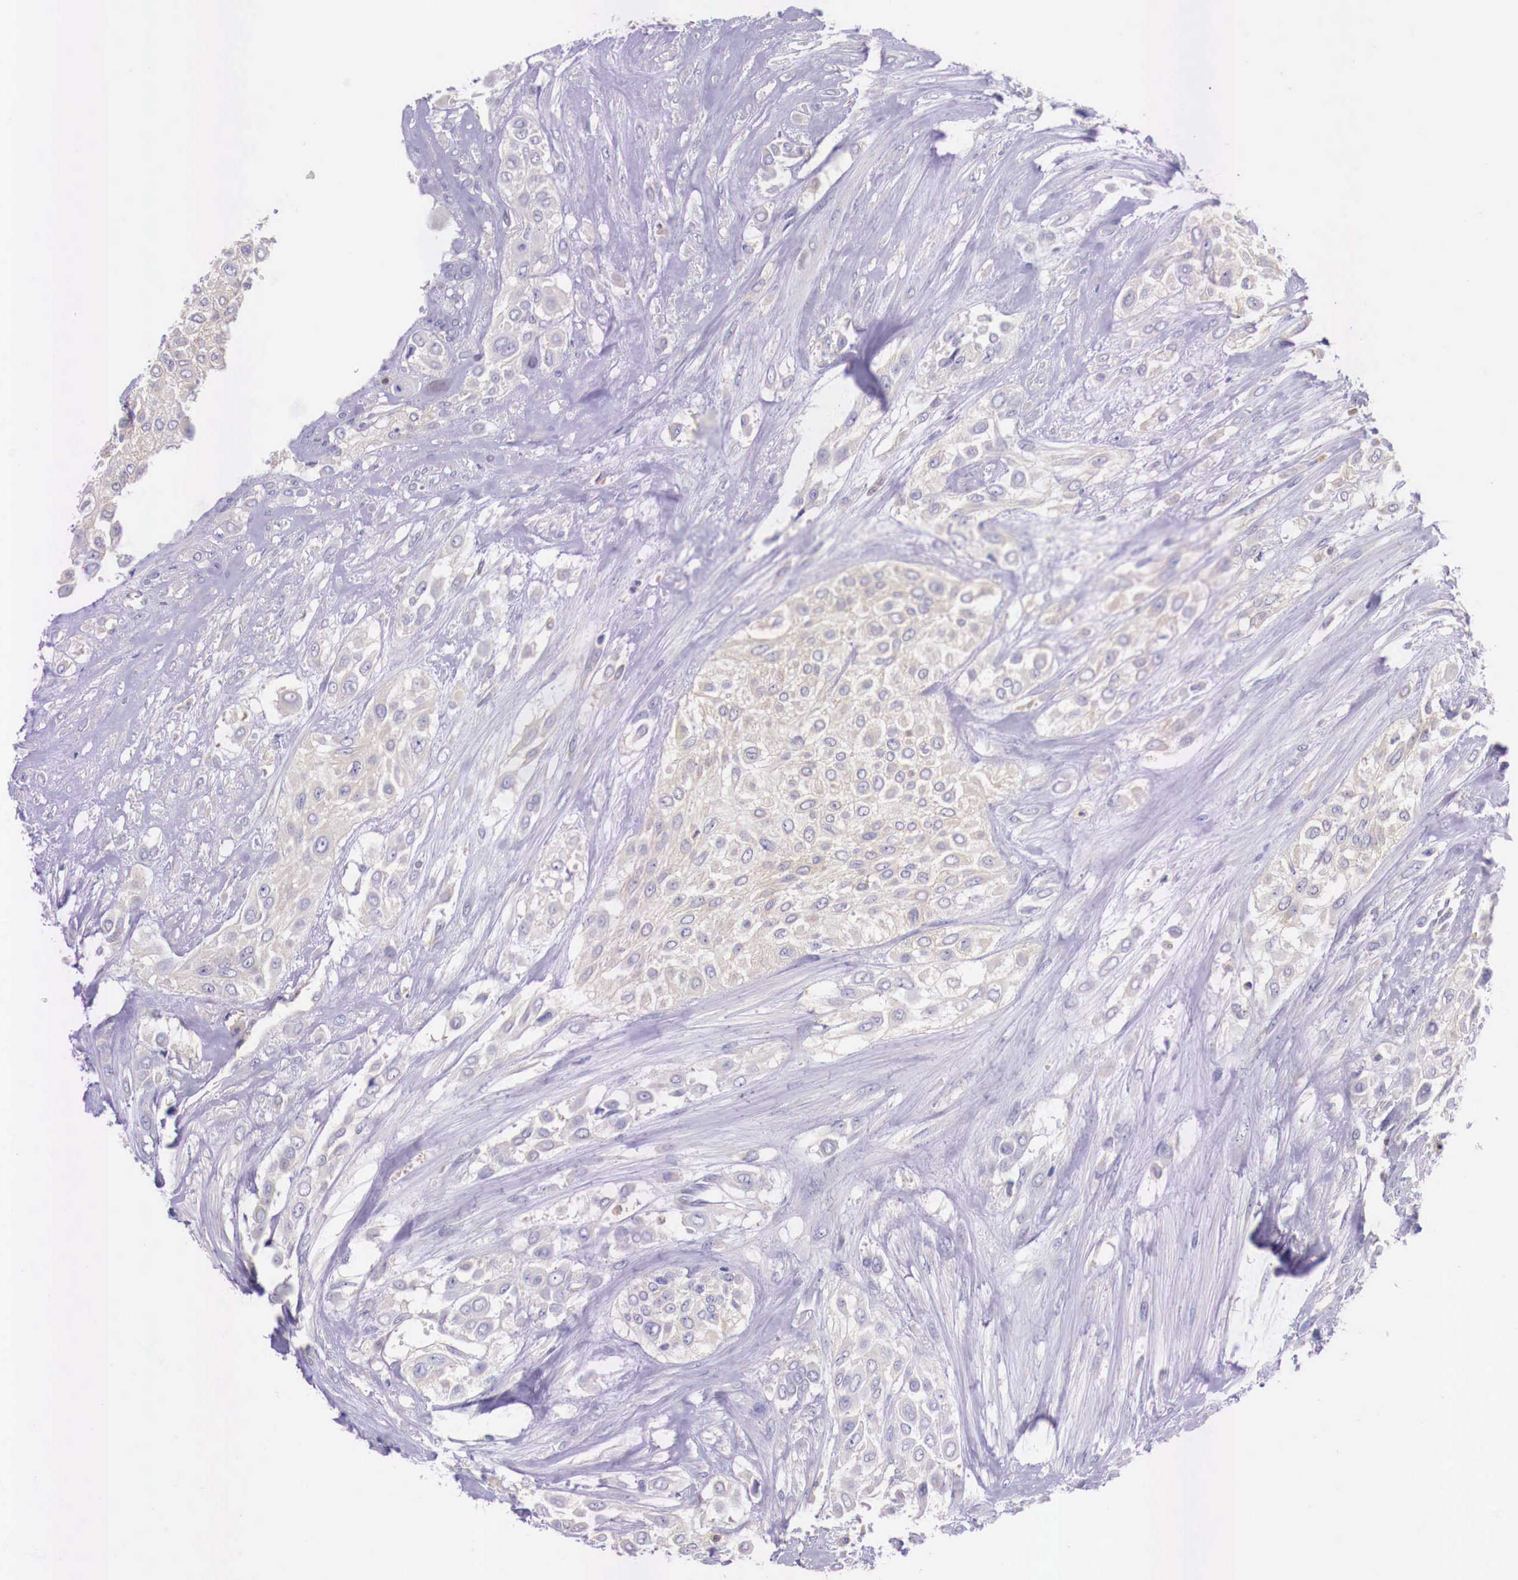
{"staining": {"intensity": "negative", "quantity": "none", "location": "none"}, "tissue": "urothelial cancer", "cell_type": "Tumor cells", "image_type": "cancer", "snomed": [{"axis": "morphology", "description": "Urothelial carcinoma, High grade"}, {"axis": "topography", "description": "Urinary bladder"}], "caption": "Tumor cells show no significant expression in high-grade urothelial carcinoma.", "gene": "GRIPAP1", "patient": {"sex": "male", "age": 57}}